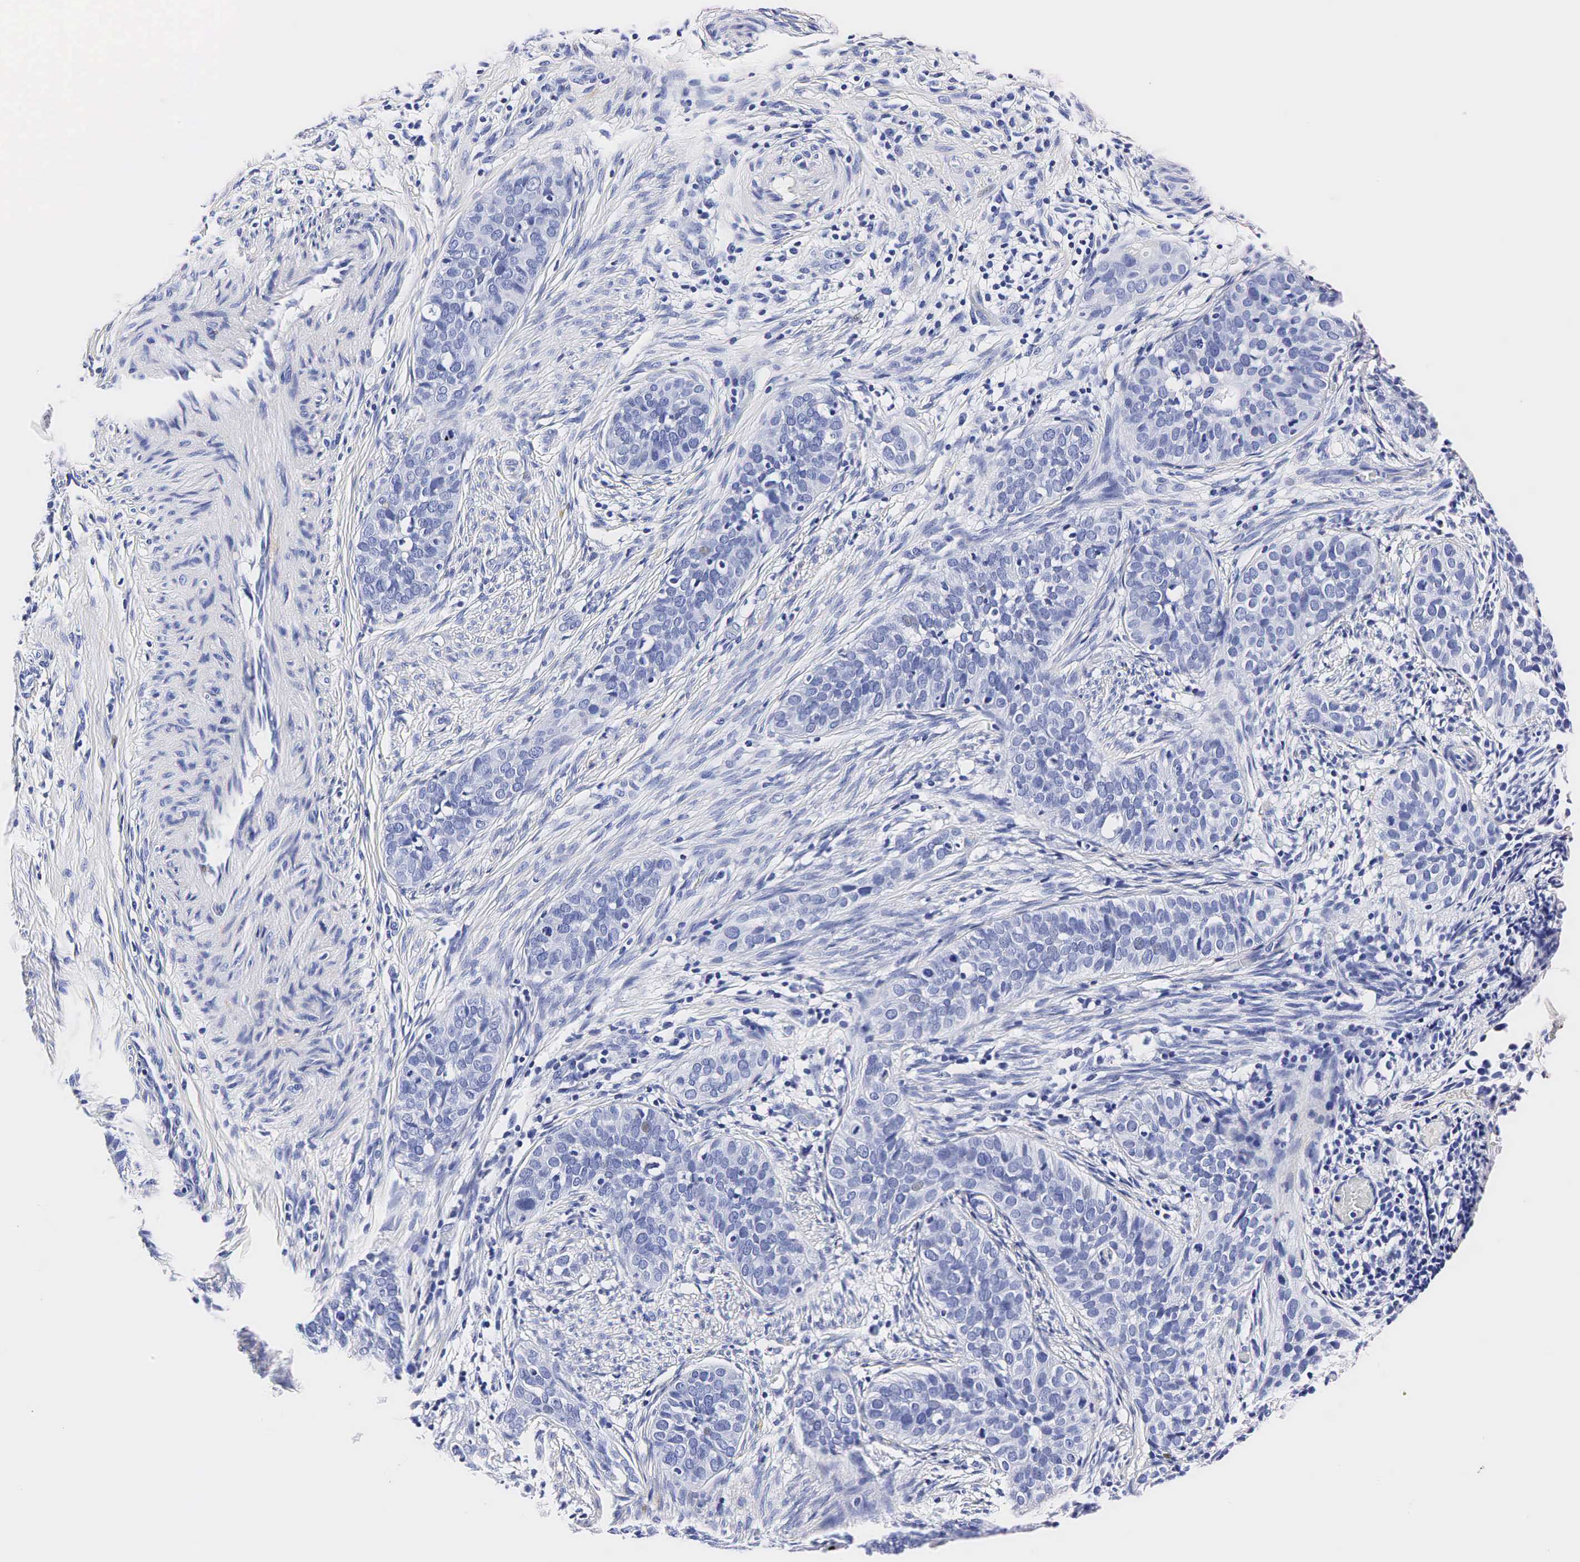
{"staining": {"intensity": "negative", "quantity": "none", "location": "none"}, "tissue": "cervical cancer", "cell_type": "Tumor cells", "image_type": "cancer", "snomed": [{"axis": "morphology", "description": "Squamous cell carcinoma, NOS"}, {"axis": "topography", "description": "Cervix"}], "caption": "Immunohistochemical staining of human squamous cell carcinoma (cervical) displays no significant positivity in tumor cells.", "gene": "TG", "patient": {"sex": "female", "age": 31}}